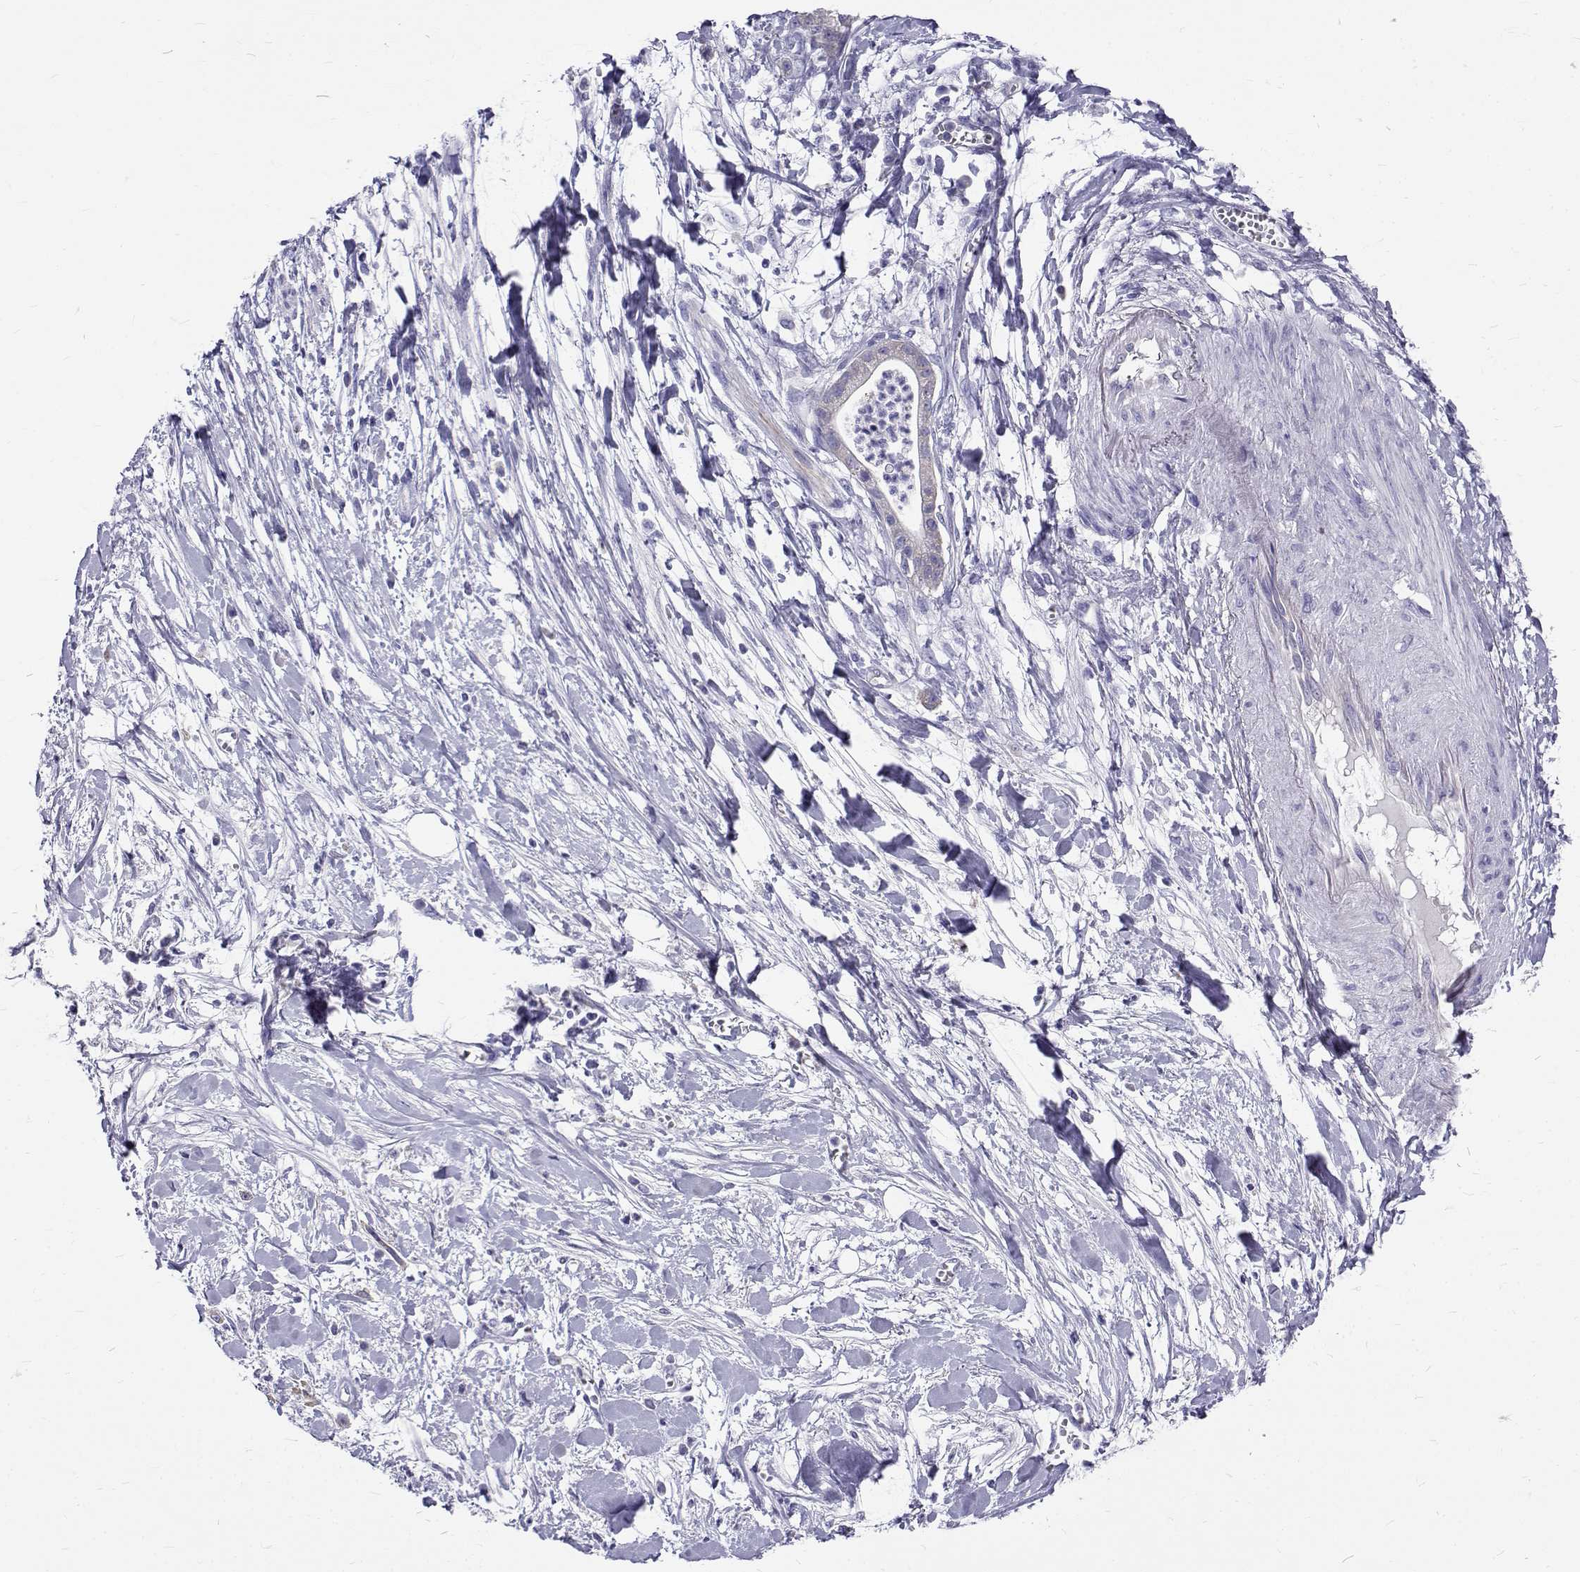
{"staining": {"intensity": "weak", "quantity": "<25%", "location": "cytoplasmic/membranous"}, "tissue": "pancreatic cancer", "cell_type": "Tumor cells", "image_type": "cancer", "snomed": [{"axis": "morphology", "description": "Normal tissue, NOS"}, {"axis": "morphology", "description": "Adenocarcinoma, NOS"}, {"axis": "topography", "description": "Lymph node"}, {"axis": "topography", "description": "Pancreas"}], "caption": "High magnification brightfield microscopy of pancreatic cancer (adenocarcinoma) stained with DAB (3,3'-diaminobenzidine) (brown) and counterstained with hematoxylin (blue): tumor cells show no significant expression. (DAB immunohistochemistry (IHC), high magnification).", "gene": "IGSF1", "patient": {"sex": "female", "age": 58}}